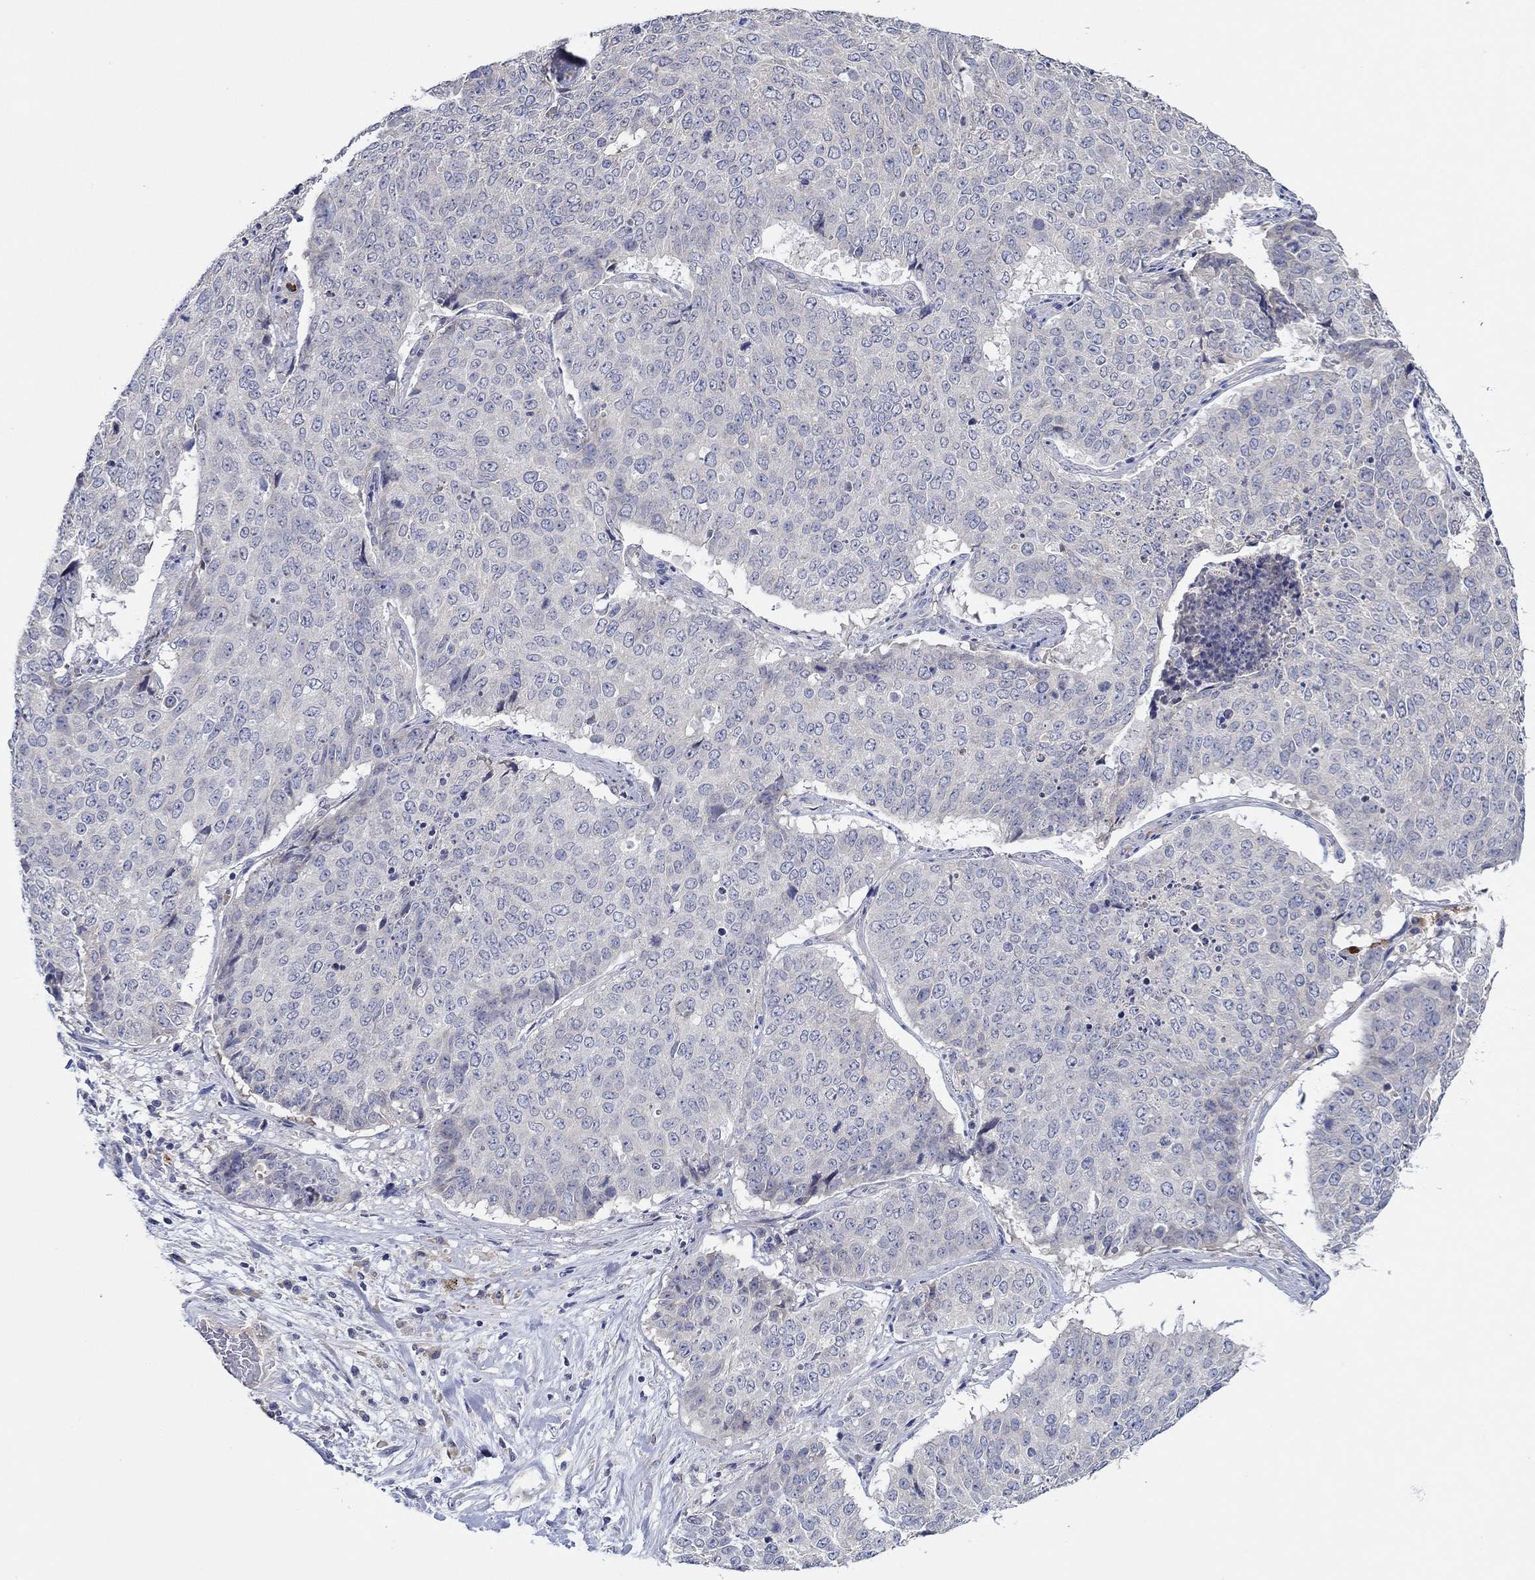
{"staining": {"intensity": "negative", "quantity": "none", "location": "none"}, "tissue": "lung cancer", "cell_type": "Tumor cells", "image_type": "cancer", "snomed": [{"axis": "morphology", "description": "Normal tissue, NOS"}, {"axis": "morphology", "description": "Squamous cell carcinoma, NOS"}, {"axis": "topography", "description": "Bronchus"}, {"axis": "topography", "description": "Lung"}], "caption": "High power microscopy micrograph of an immunohistochemistry image of squamous cell carcinoma (lung), revealing no significant positivity in tumor cells.", "gene": "CHIT1", "patient": {"sex": "male", "age": 64}}